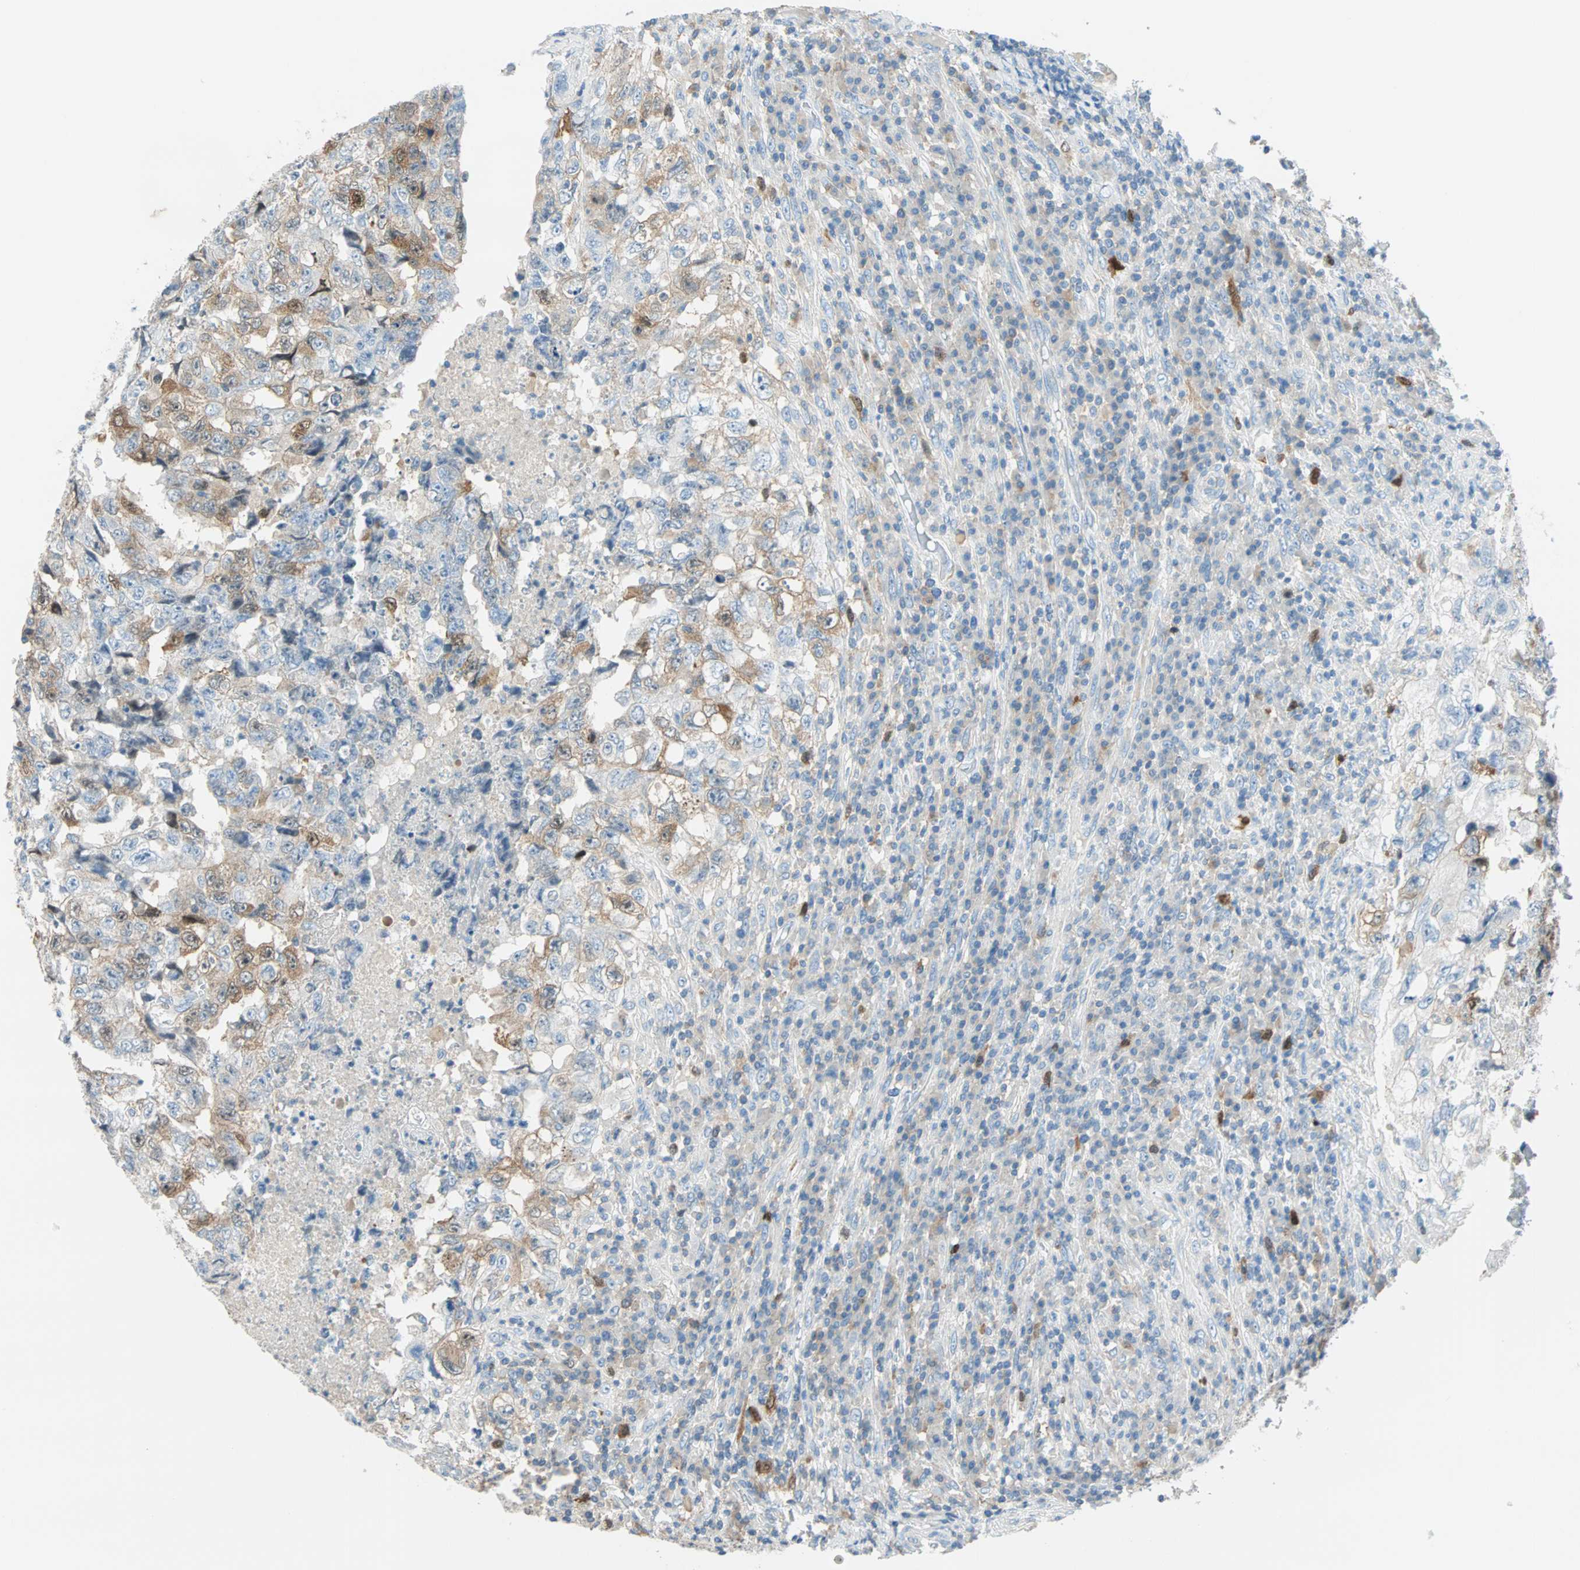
{"staining": {"intensity": "moderate", "quantity": "<25%", "location": "cytoplasmic/membranous"}, "tissue": "testis cancer", "cell_type": "Tumor cells", "image_type": "cancer", "snomed": [{"axis": "morphology", "description": "Necrosis, NOS"}, {"axis": "morphology", "description": "Carcinoma, Embryonal, NOS"}, {"axis": "topography", "description": "Testis"}], "caption": "Immunohistochemical staining of testis cancer reveals moderate cytoplasmic/membranous protein expression in approximately <25% of tumor cells.", "gene": "PTTG1", "patient": {"sex": "male", "age": 19}}